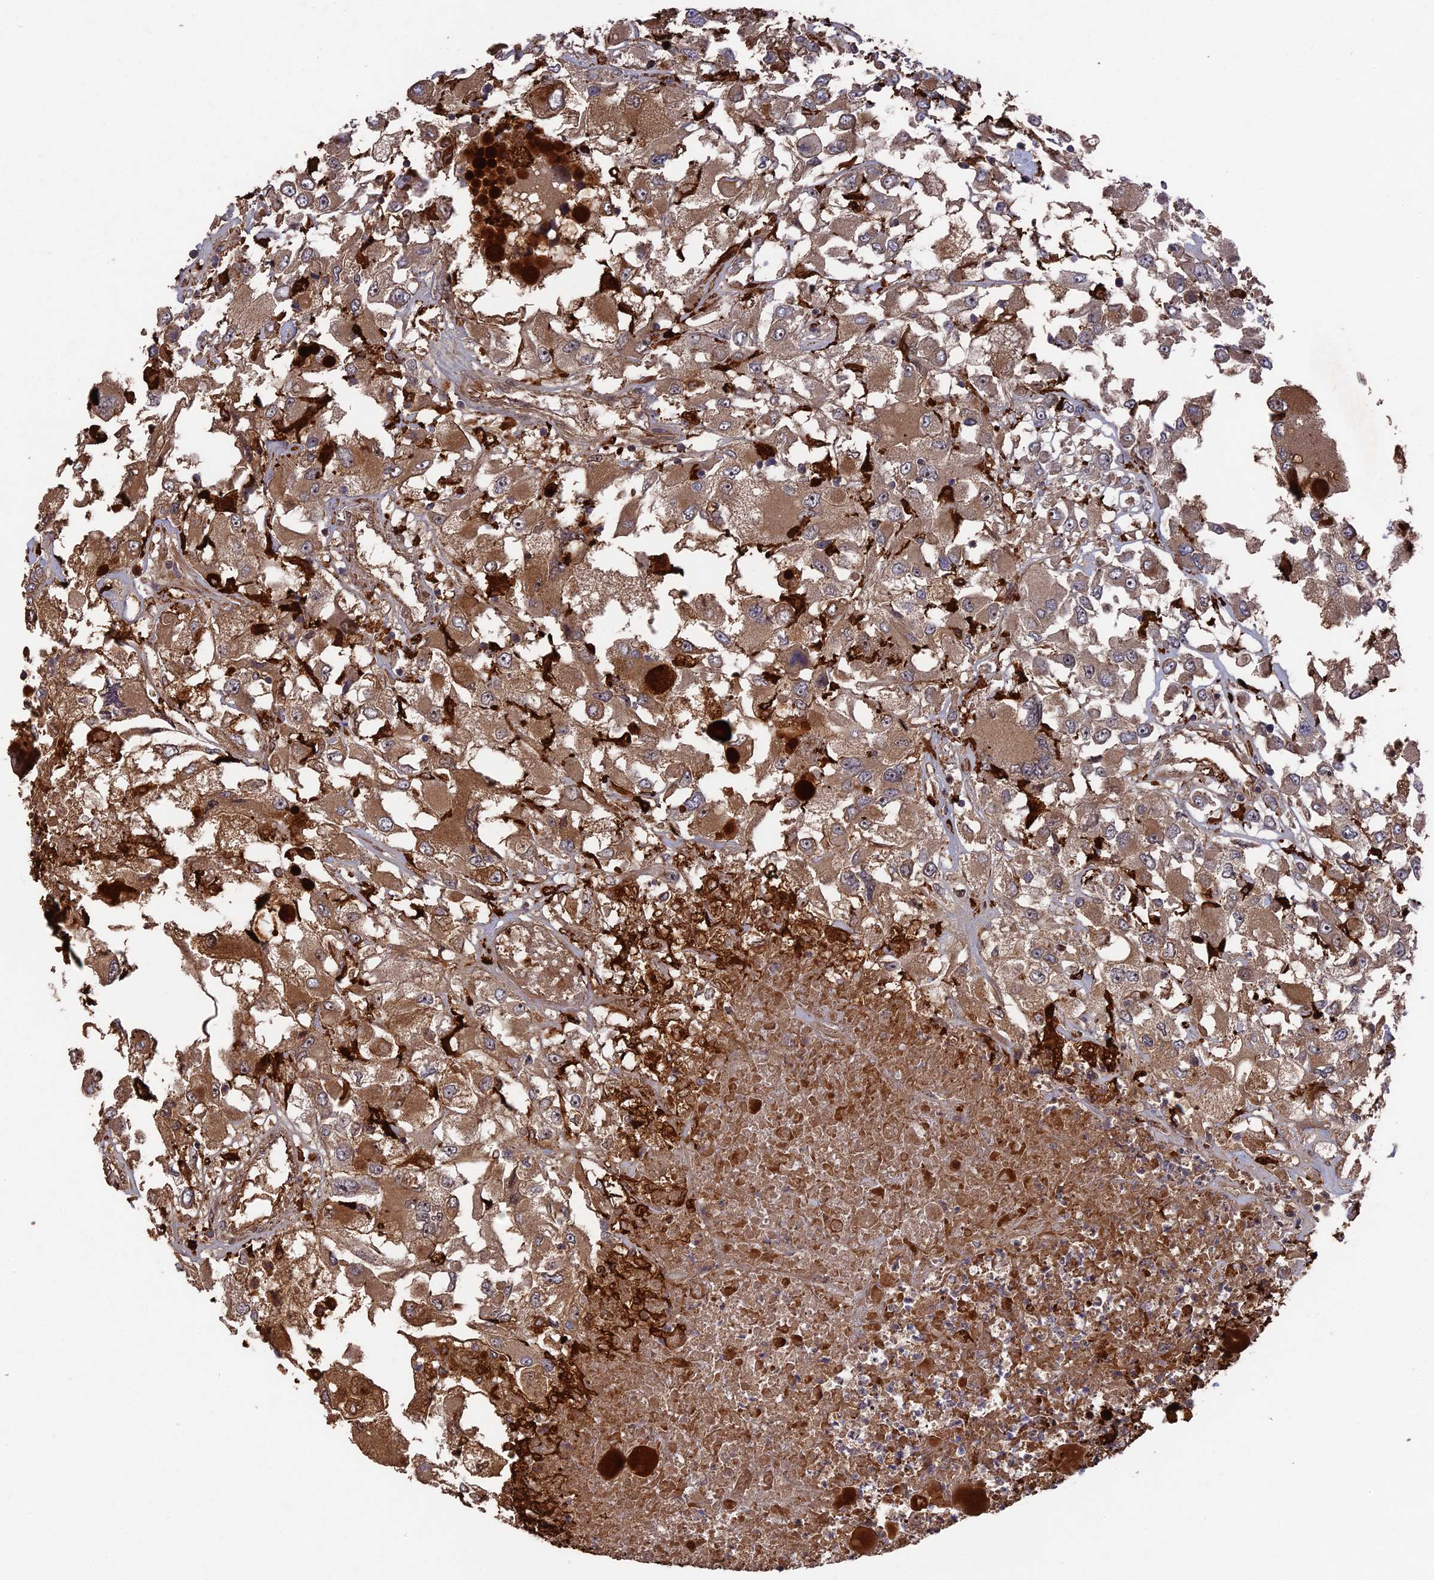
{"staining": {"intensity": "moderate", "quantity": ">75%", "location": "cytoplasmic/membranous"}, "tissue": "renal cancer", "cell_type": "Tumor cells", "image_type": "cancer", "snomed": [{"axis": "morphology", "description": "Adenocarcinoma, NOS"}, {"axis": "topography", "description": "Kidney"}], "caption": "A brown stain highlights moderate cytoplasmic/membranous expression of a protein in renal cancer tumor cells.", "gene": "DEF8", "patient": {"sex": "female", "age": 52}}